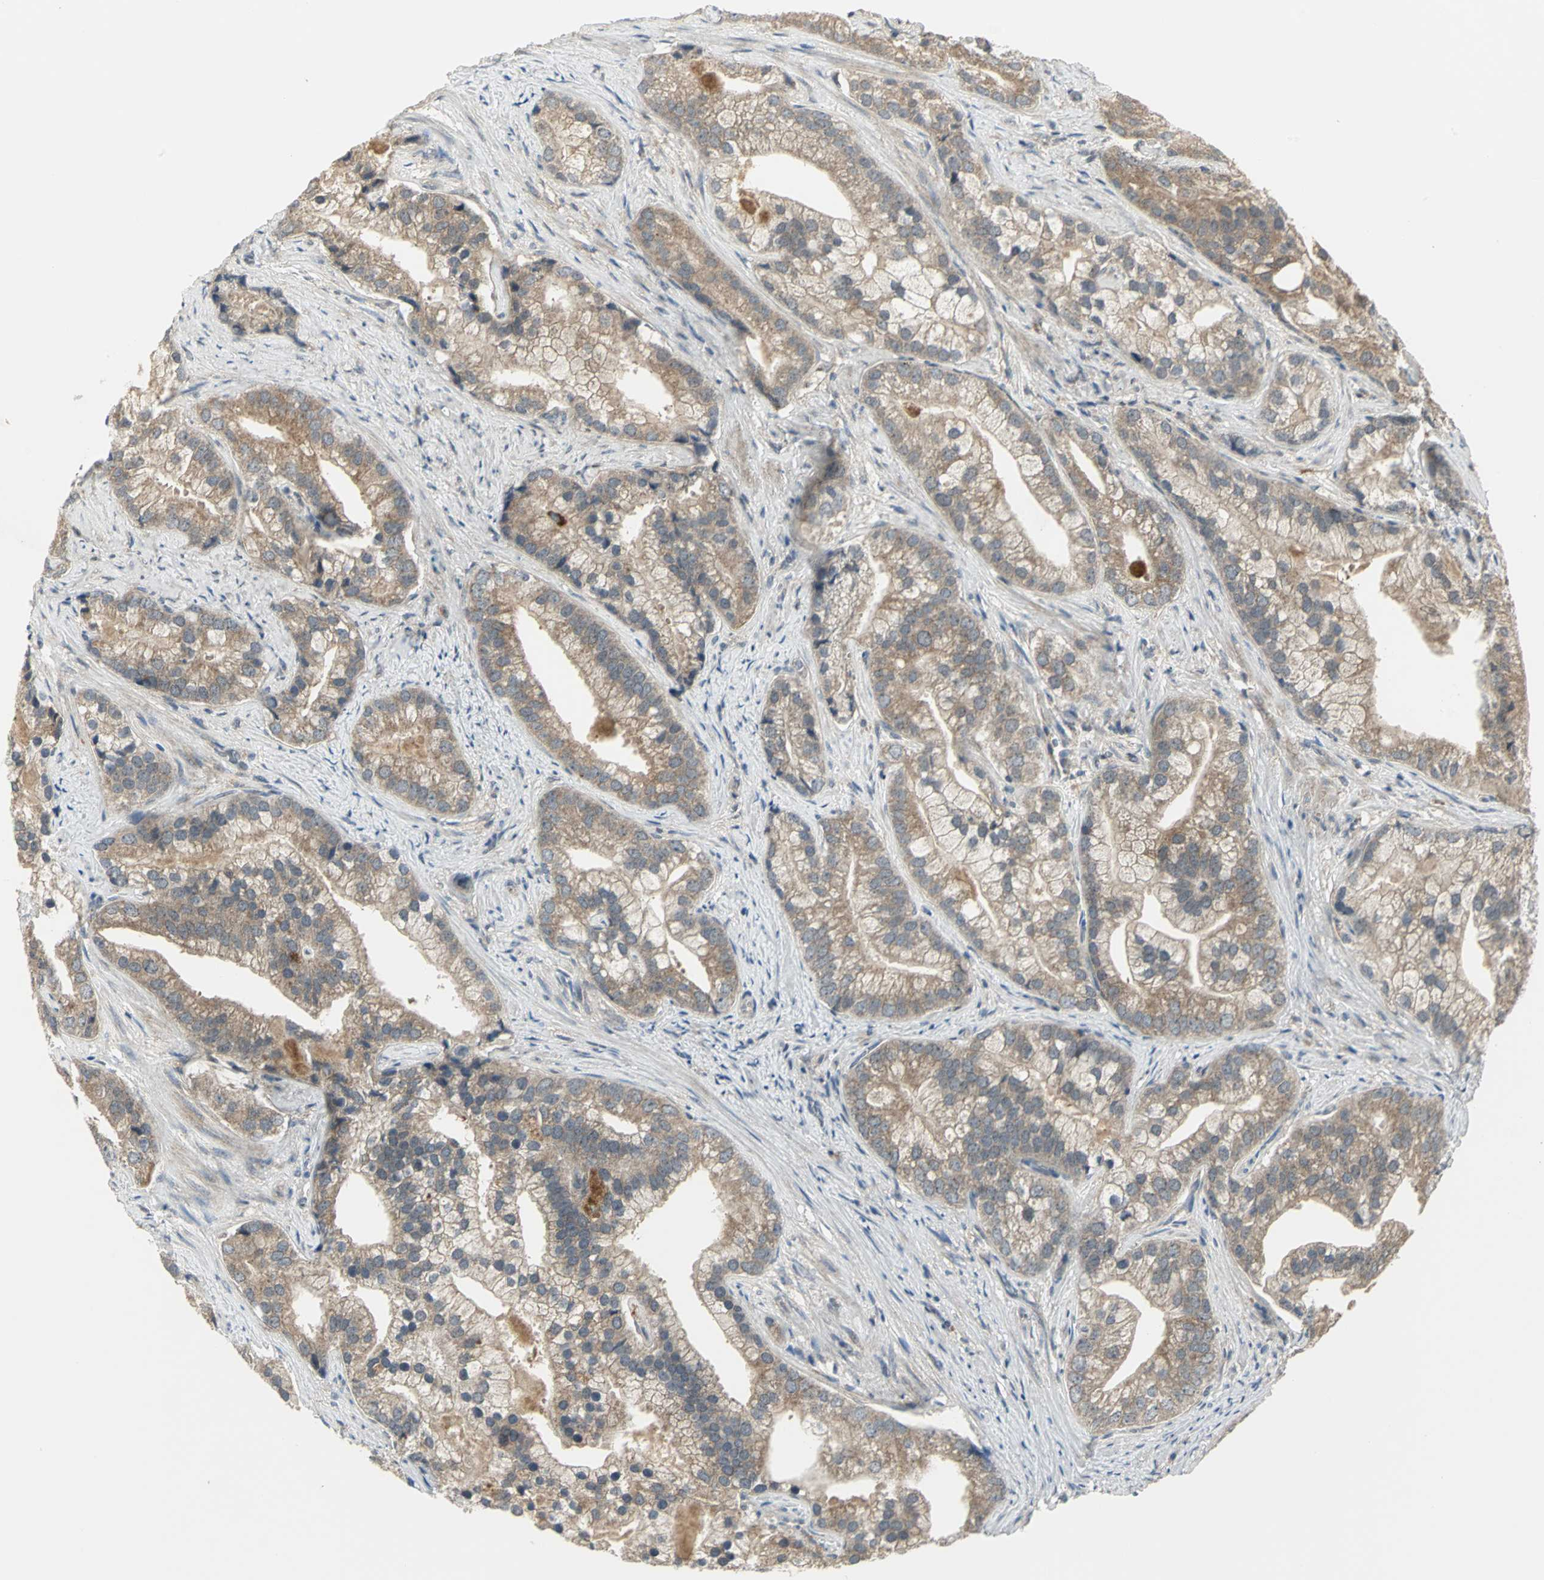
{"staining": {"intensity": "moderate", "quantity": ">75%", "location": "cytoplasmic/membranous"}, "tissue": "prostate cancer", "cell_type": "Tumor cells", "image_type": "cancer", "snomed": [{"axis": "morphology", "description": "Adenocarcinoma, Low grade"}, {"axis": "topography", "description": "Prostate"}], "caption": "The histopathology image displays staining of low-grade adenocarcinoma (prostate), revealing moderate cytoplasmic/membranous protein positivity (brown color) within tumor cells.", "gene": "MAPK8IP3", "patient": {"sex": "male", "age": 71}}